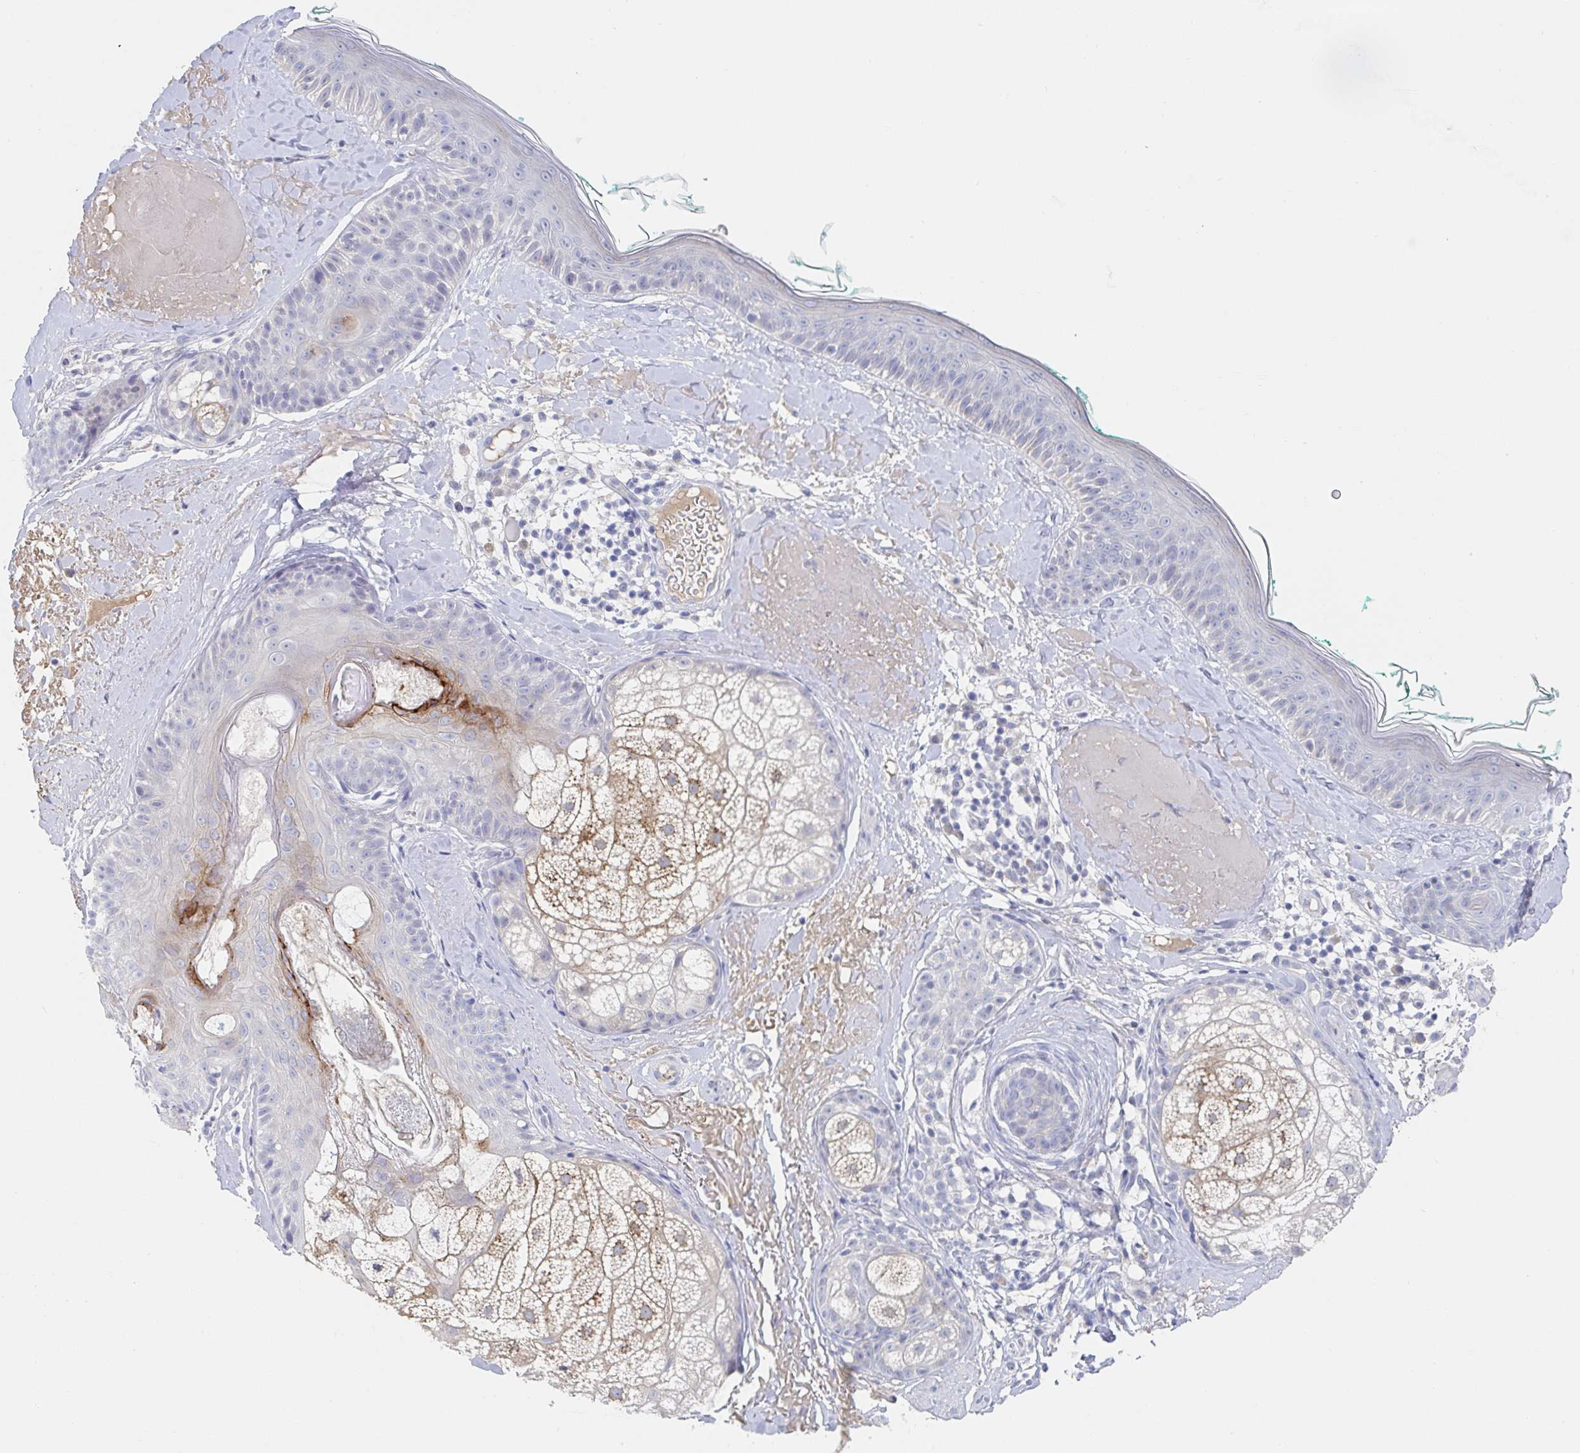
{"staining": {"intensity": "negative", "quantity": "none", "location": "none"}, "tissue": "skin", "cell_type": "Fibroblasts", "image_type": "normal", "snomed": [{"axis": "morphology", "description": "Normal tissue, NOS"}, {"axis": "topography", "description": "Skin"}], "caption": "Immunohistochemical staining of unremarkable human skin shows no significant positivity in fibroblasts.", "gene": "ZNF100", "patient": {"sex": "male", "age": 73}}